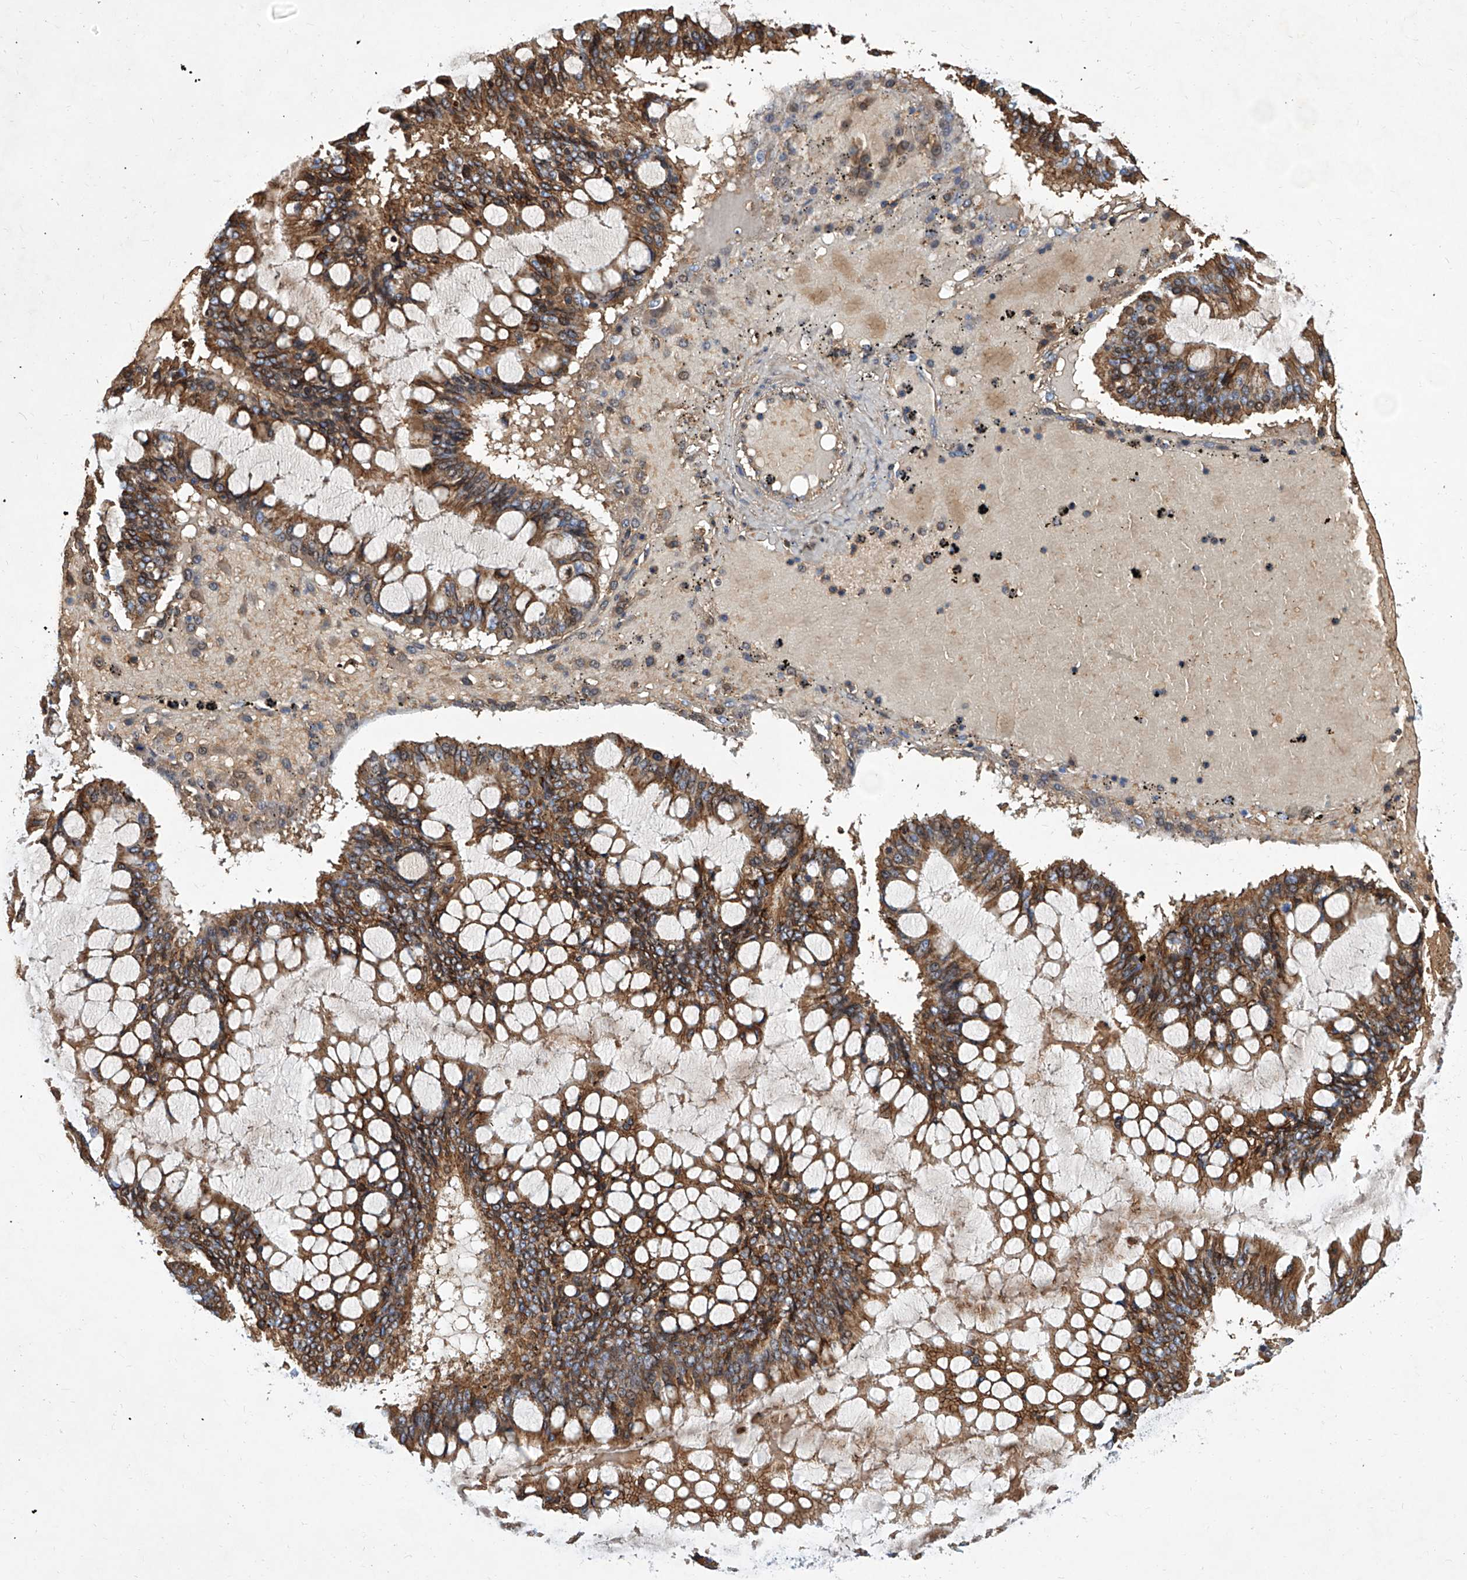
{"staining": {"intensity": "moderate", "quantity": ">75%", "location": "cytoplasmic/membranous"}, "tissue": "ovarian cancer", "cell_type": "Tumor cells", "image_type": "cancer", "snomed": [{"axis": "morphology", "description": "Cystadenocarcinoma, mucinous, NOS"}, {"axis": "topography", "description": "Ovary"}], "caption": "Tumor cells show moderate cytoplasmic/membranous staining in approximately >75% of cells in ovarian cancer (mucinous cystadenocarcinoma). Using DAB (3,3'-diaminobenzidine) (brown) and hematoxylin (blue) stains, captured at high magnification using brightfield microscopy.", "gene": "FPR2", "patient": {"sex": "female", "age": 73}}